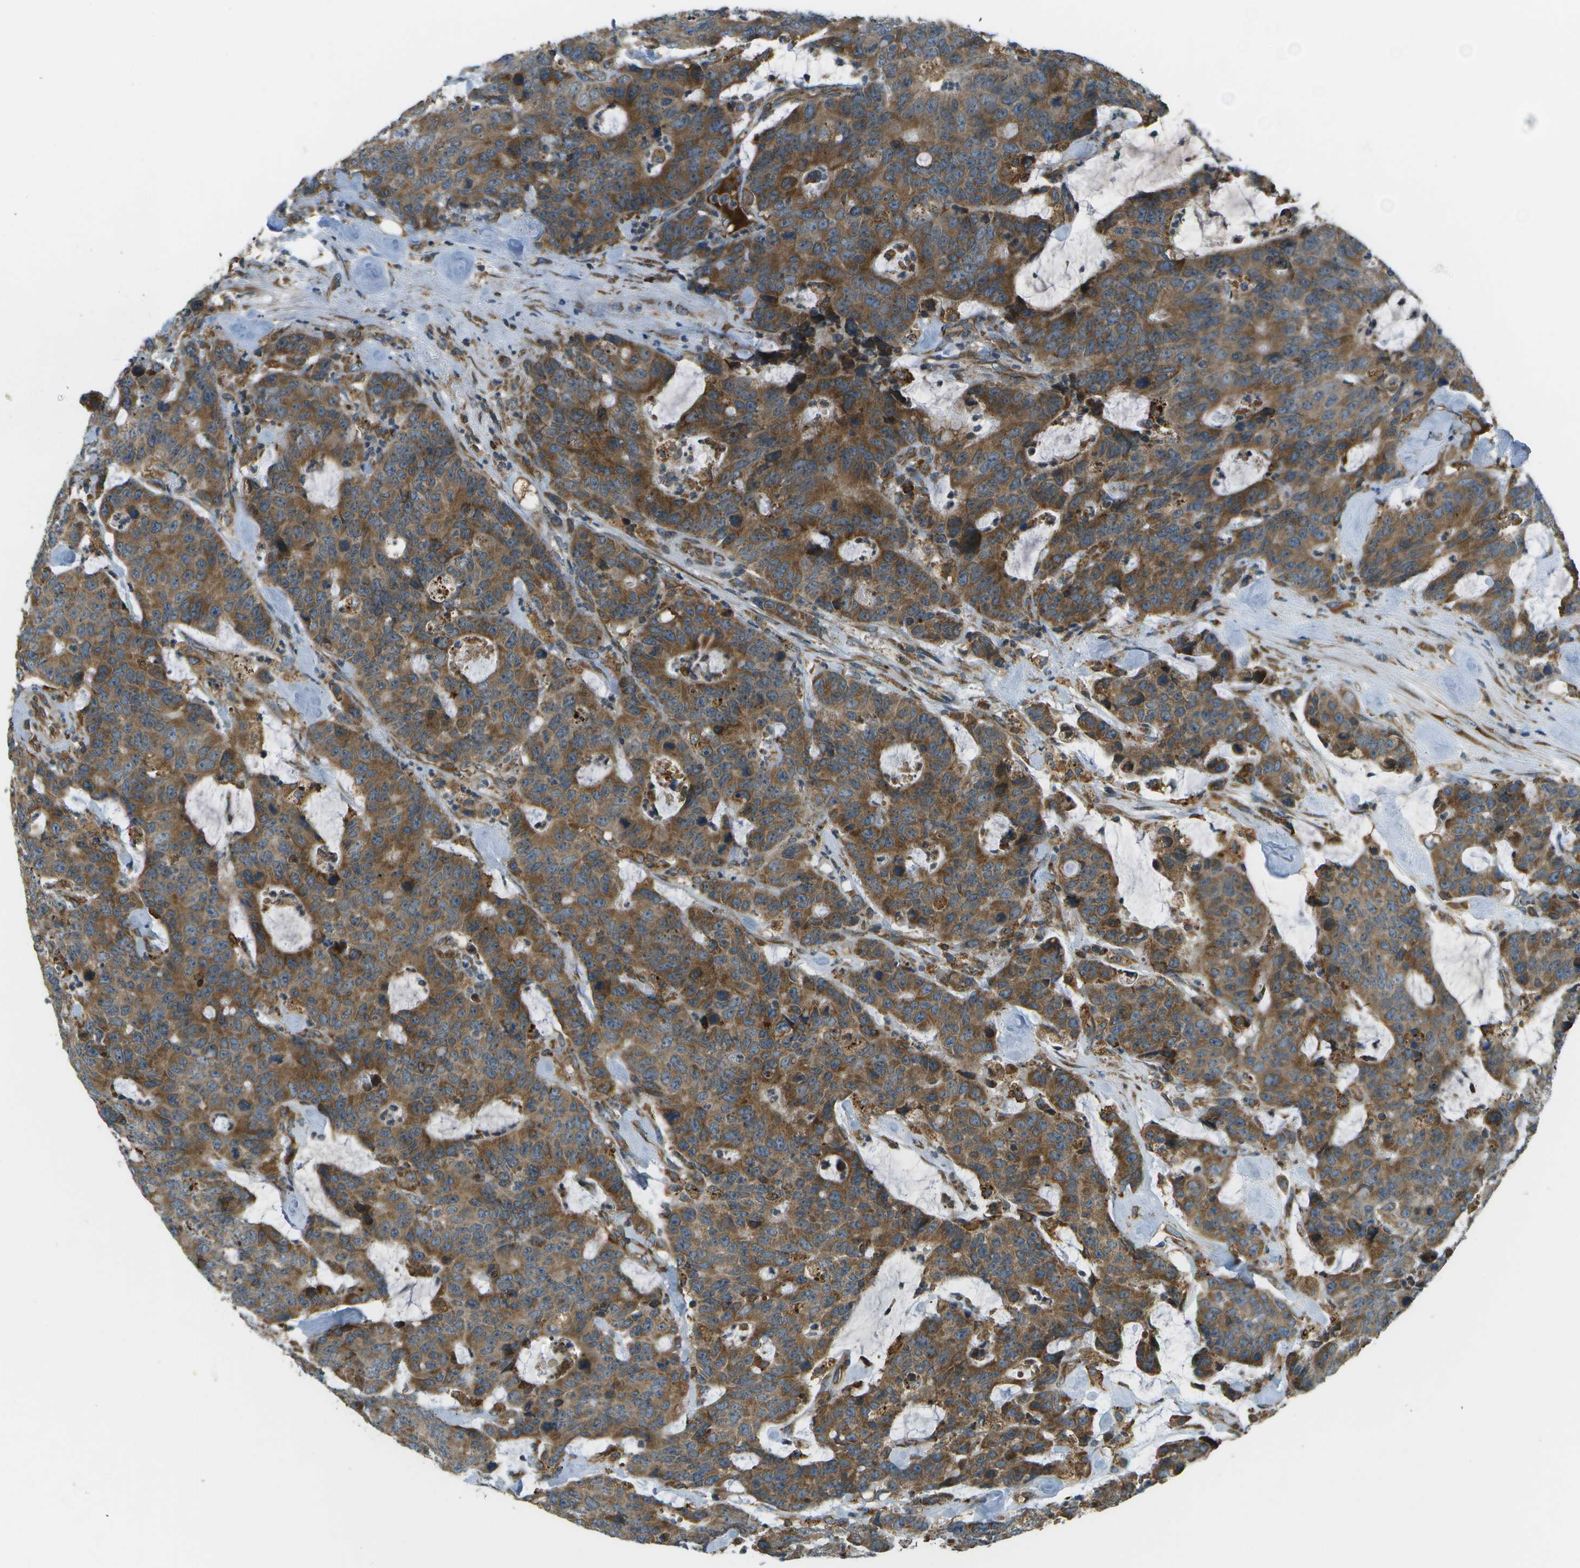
{"staining": {"intensity": "strong", "quantity": ">75%", "location": "cytoplasmic/membranous"}, "tissue": "colorectal cancer", "cell_type": "Tumor cells", "image_type": "cancer", "snomed": [{"axis": "morphology", "description": "Adenocarcinoma, NOS"}, {"axis": "topography", "description": "Colon"}], "caption": "Immunohistochemistry (IHC) photomicrograph of neoplastic tissue: human colorectal cancer stained using IHC exhibits high levels of strong protein expression localized specifically in the cytoplasmic/membranous of tumor cells, appearing as a cytoplasmic/membranous brown color.", "gene": "USP30", "patient": {"sex": "female", "age": 86}}